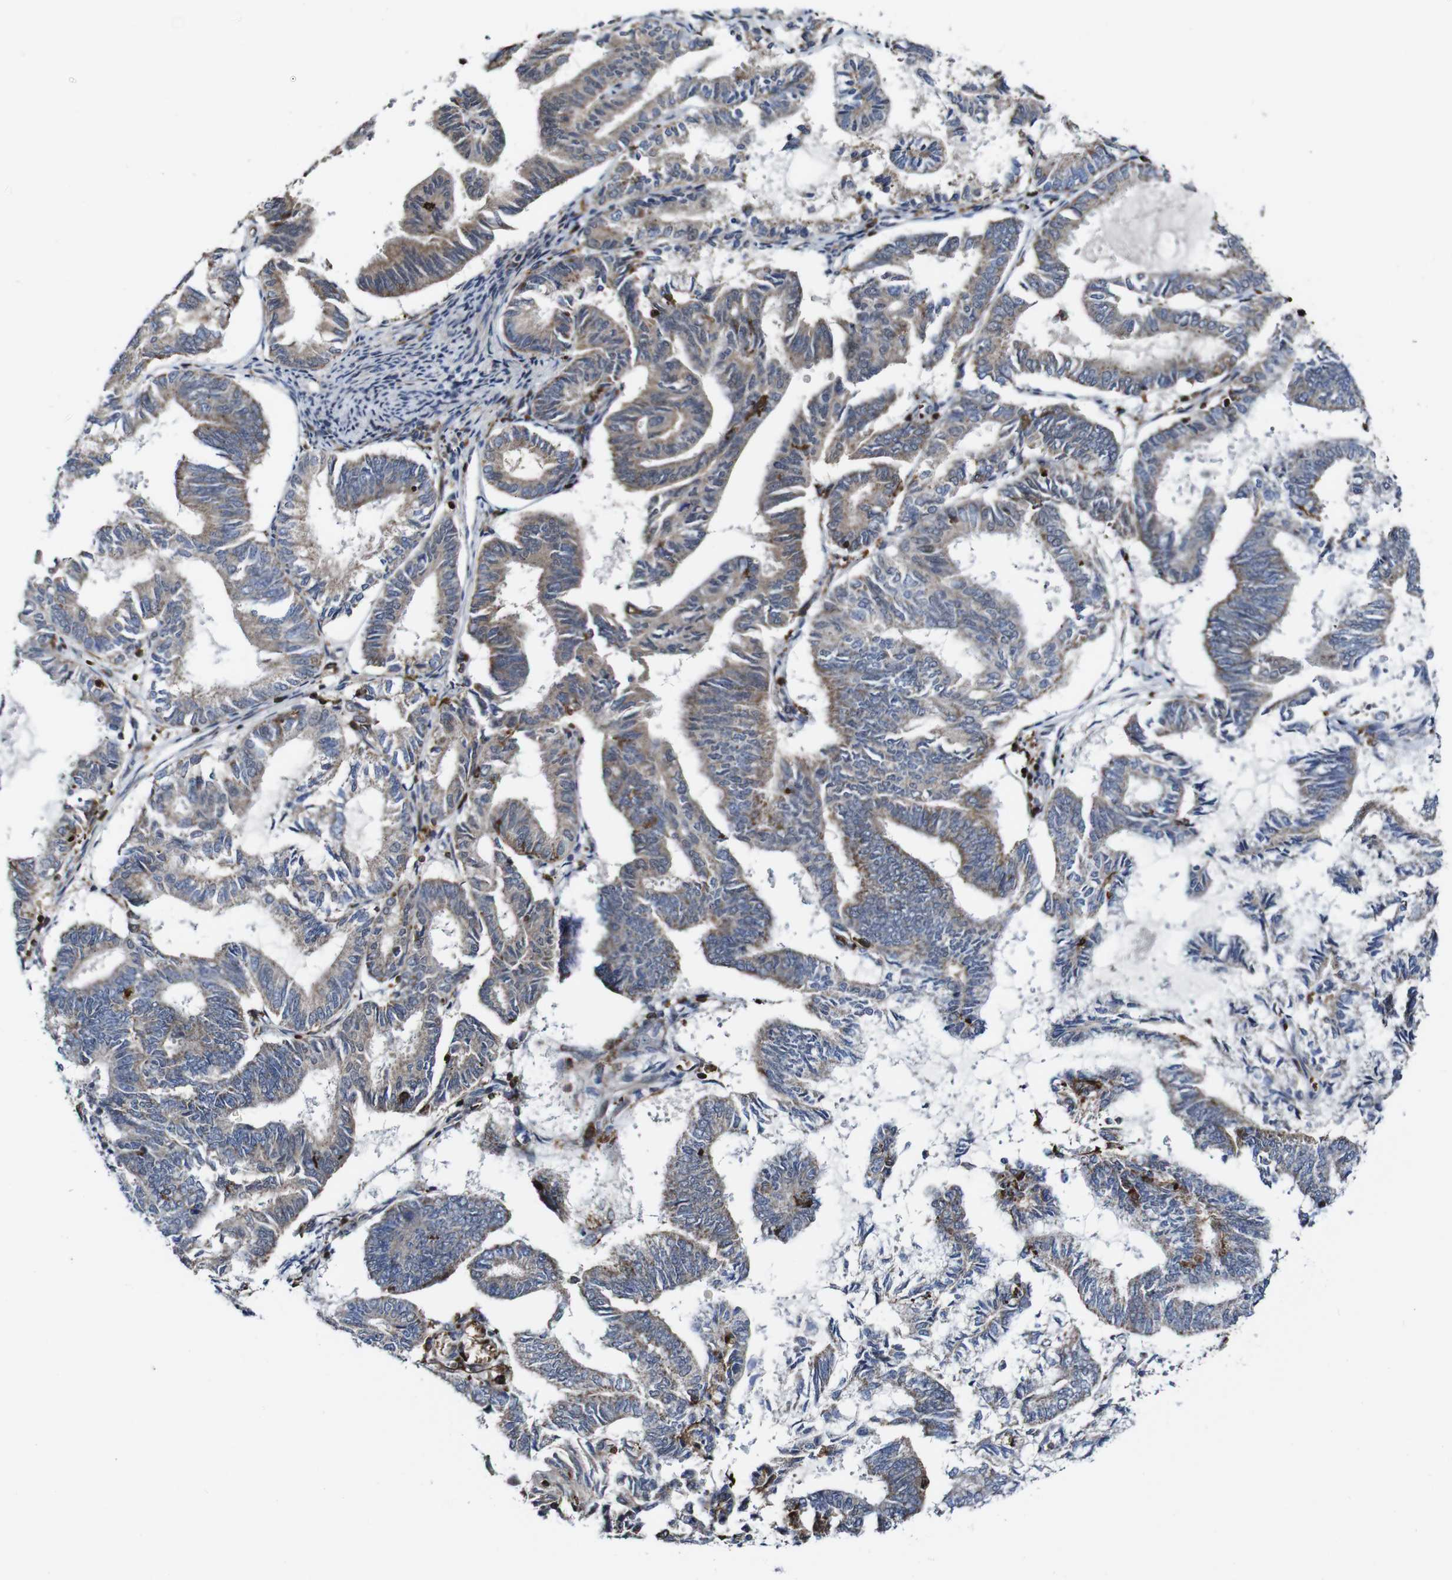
{"staining": {"intensity": "weak", "quantity": ">75%", "location": "cytoplasmic/membranous"}, "tissue": "endometrial cancer", "cell_type": "Tumor cells", "image_type": "cancer", "snomed": [{"axis": "morphology", "description": "Adenocarcinoma, NOS"}, {"axis": "topography", "description": "Endometrium"}], "caption": "Weak cytoplasmic/membranous protein staining is seen in approximately >75% of tumor cells in adenocarcinoma (endometrial). The protein of interest is stained brown, and the nuclei are stained in blue (DAB (3,3'-diaminobenzidine) IHC with brightfield microscopy, high magnification).", "gene": "JAK2", "patient": {"sex": "female", "age": 86}}